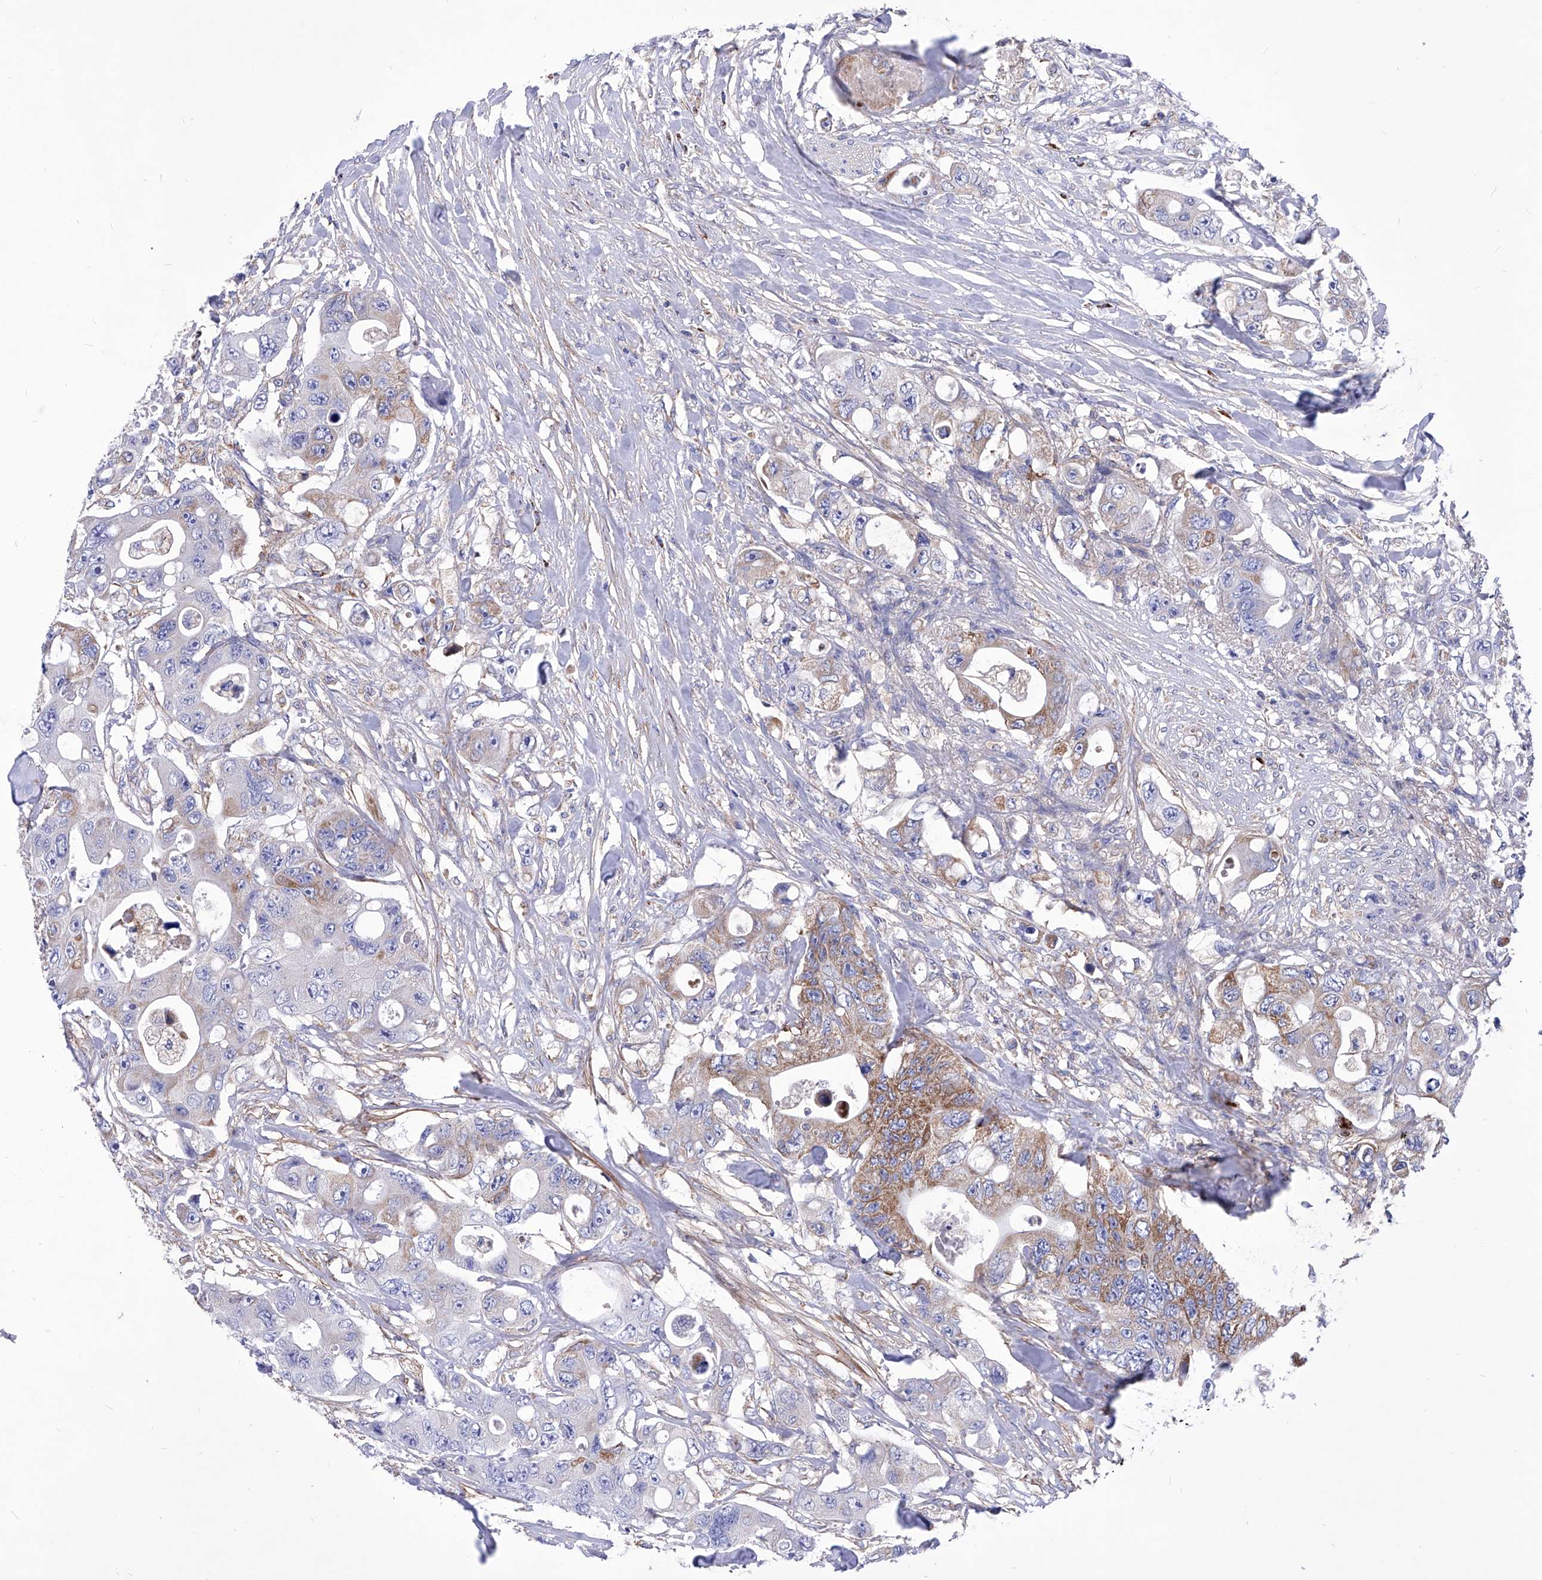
{"staining": {"intensity": "moderate", "quantity": "<25%", "location": "cytoplasmic/membranous"}, "tissue": "colorectal cancer", "cell_type": "Tumor cells", "image_type": "cancer", "snomed": [{"axis": "morphology", "description": "Adenocarcinoma, NOS"}, {"axis": "topography", "description": "Colon"}], "caption": "There is low levels of moderate cytoplasmic/membranous expression in tumor cells of adenocarcinoma (colorectal), as demonstrated by immunohistochemical staining (brown color).", "gene": "HRNR", "patient": {"sex": "female", "age": 46}}